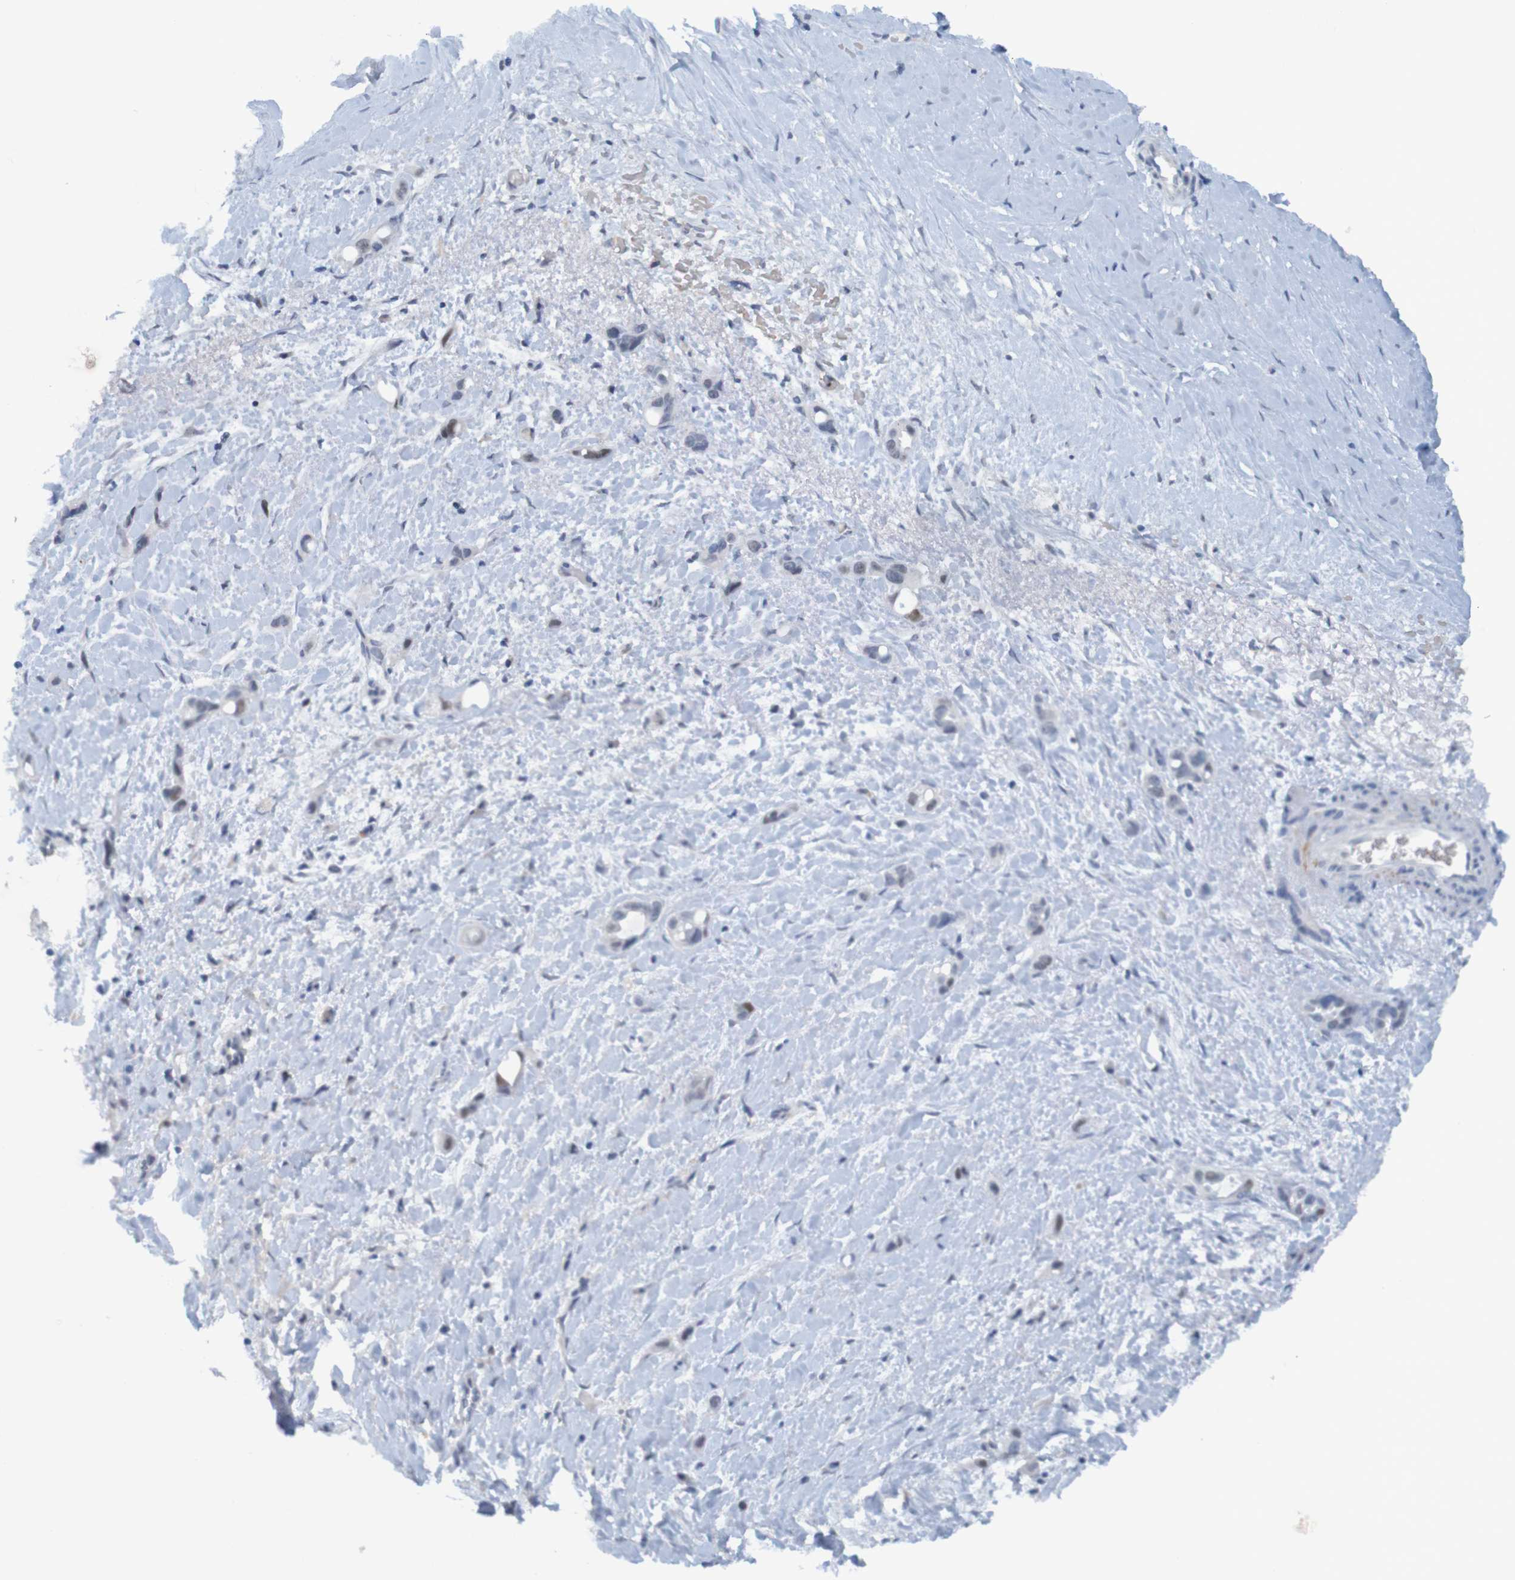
{"staining": {"intensity": "negative", "quantity": "none", "location": "none"}, "tissue": "liver cancer", "cell_type": "Tumor cells", "image_type": "cancer", "snomed": [{"axis": "morphology", "description": "Cholangiocarcinoma"}, {"axis": "topography", "description": "Liver"}], "caption": "Tumor cells show no significant expression in liver cholangiocarcinoma.", "gene": "USP36", "patient": {"sex": "female", "age": 65}}